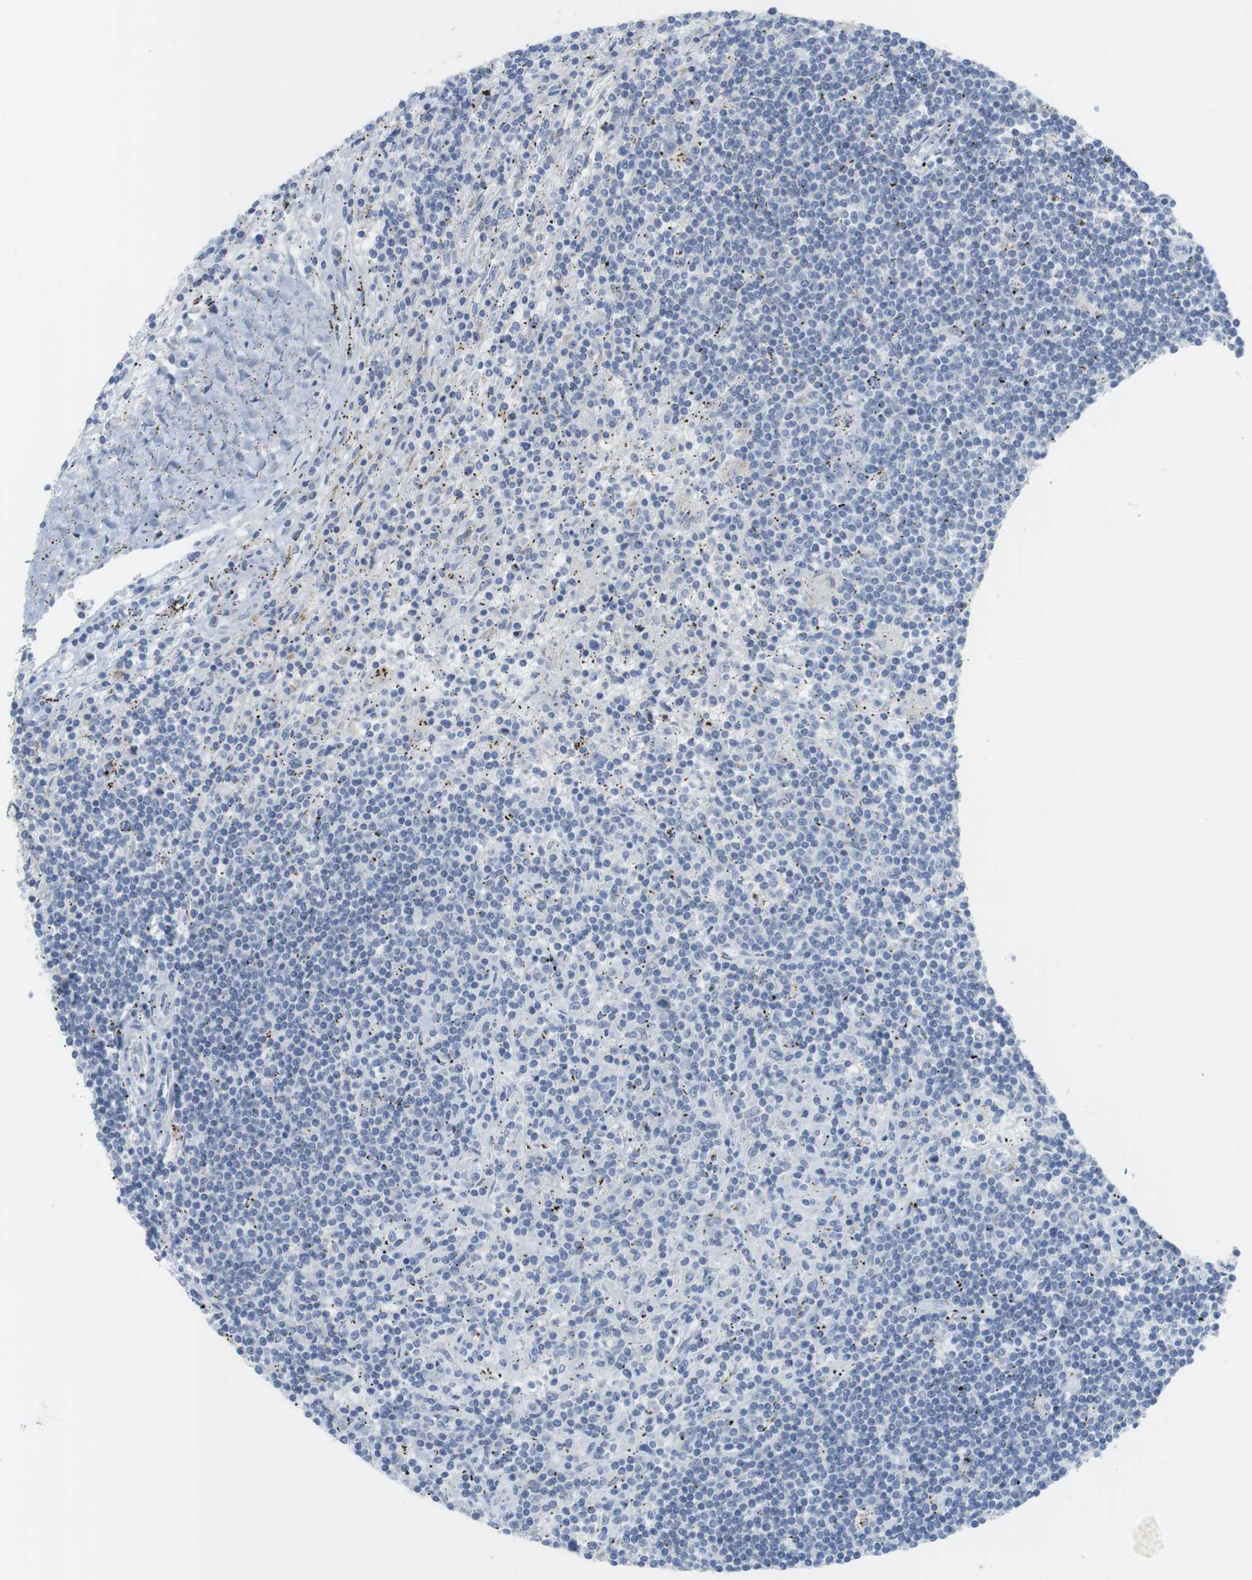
{"staining": {"intensity": "negative", "quantity": "none", "location": "none"}, "tissue": "lymphoma", "cell_type": "Tumor cells", "image_type": "cancer", "snomed": [{"axis": "morphology", "description": "Malignant lymphoma, non-Hodgkin's type, Low grade"}, {"axis": "topography", "description": "Spleen"}], "caption": "A photomicrograph of human malignant lymphoma, non-Hodgkin's type (low-grade) is negative for staining in tumor cells.", "gene": "YIPF1", "patient": {"sex": "male", "age": 76}}